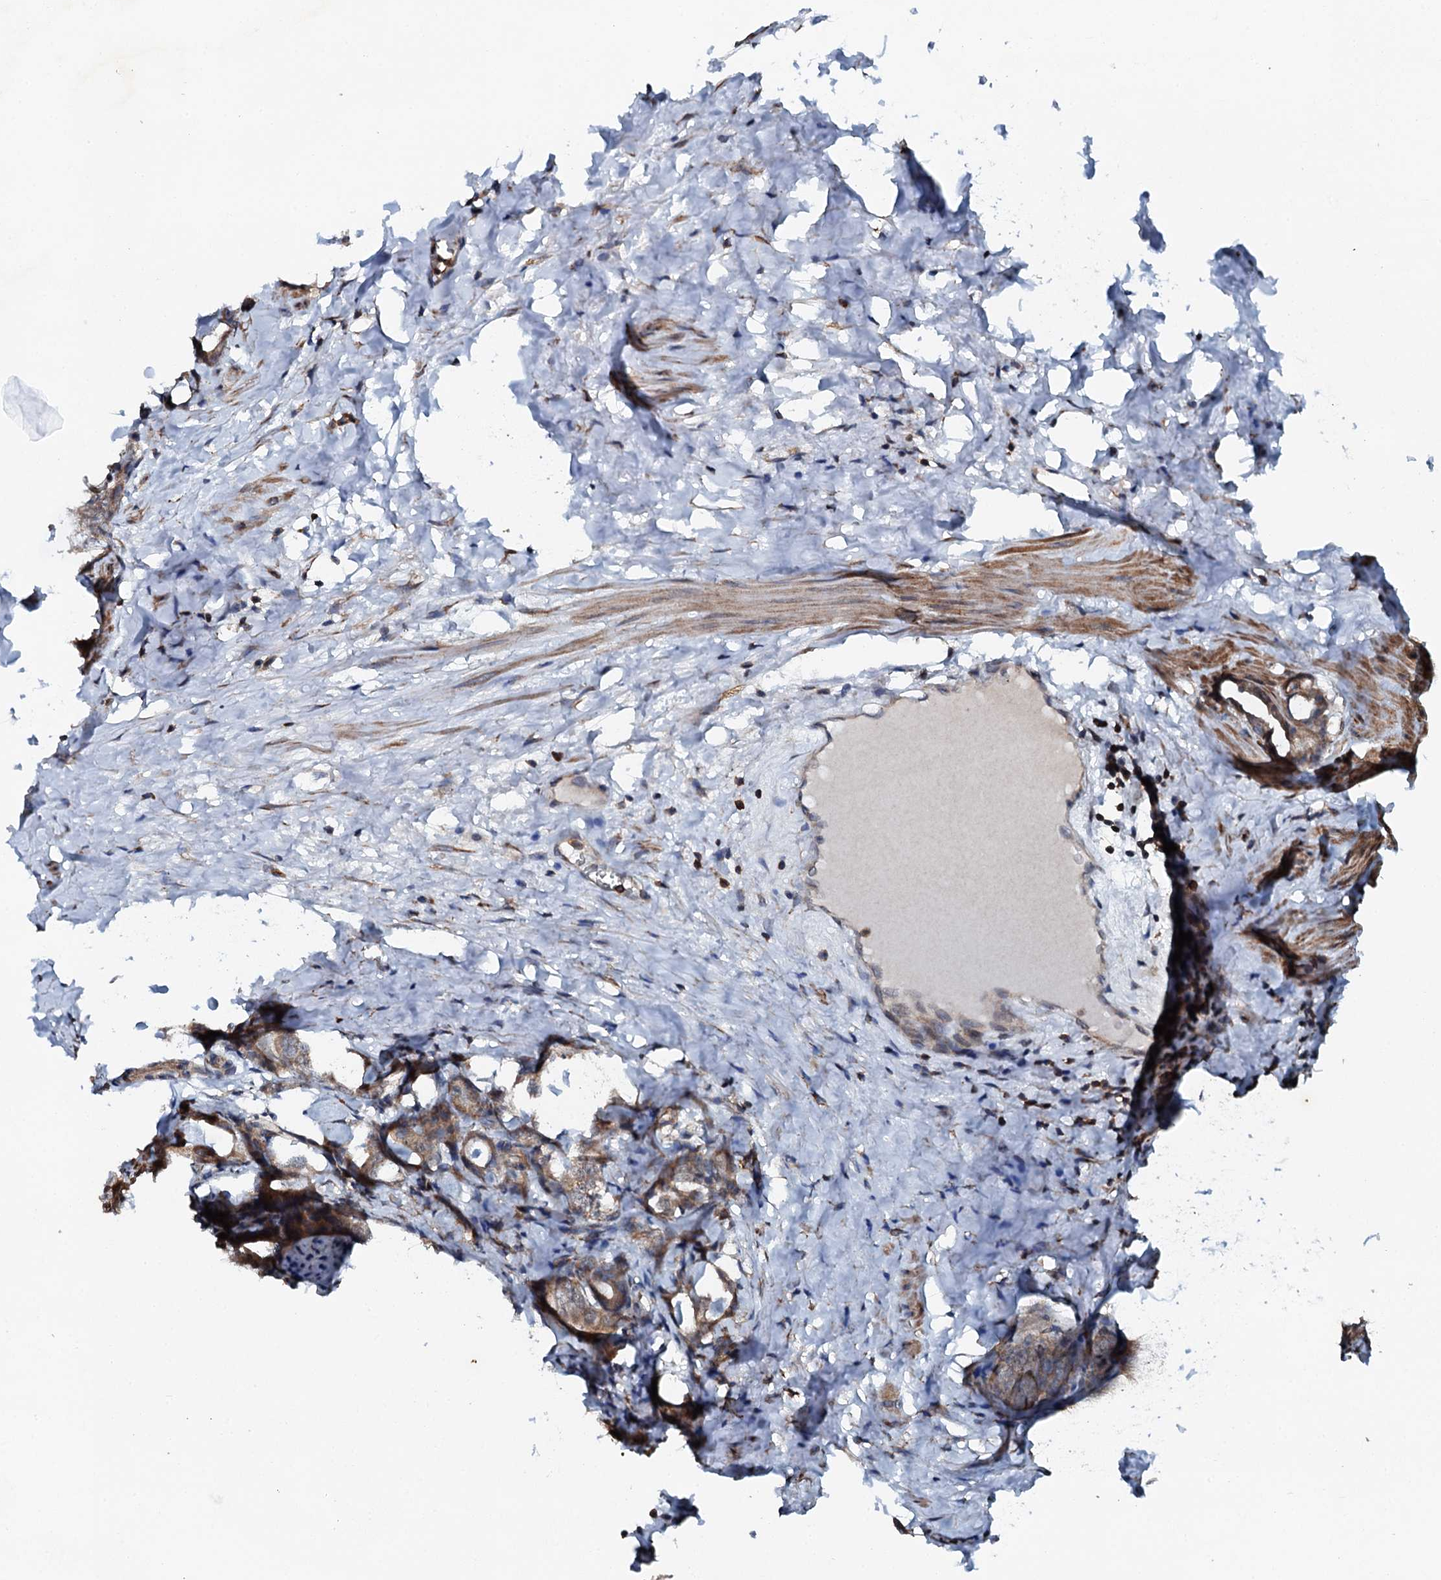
{"staining": {"intensity": "moderate", "quantity": ">75%", "location": "cytoplasmic/membranous"}, "tissue": "prostate cancer", "cell_type": "Tumor cells", "image_type": "cancer", "snomed": [{"axis": "morphology", "description": "Adenocarcinoma, Low grade"}, {"axis": "topography", "description": "Prostate"}], "caption": "Immunohistochemical staining of prostate cancer reveals moderate cytoplasmic/membranous protein expression in about >75% of tumor cells.", "gene": "EDC4", "patient": {"sex": "male", "age": 71}}